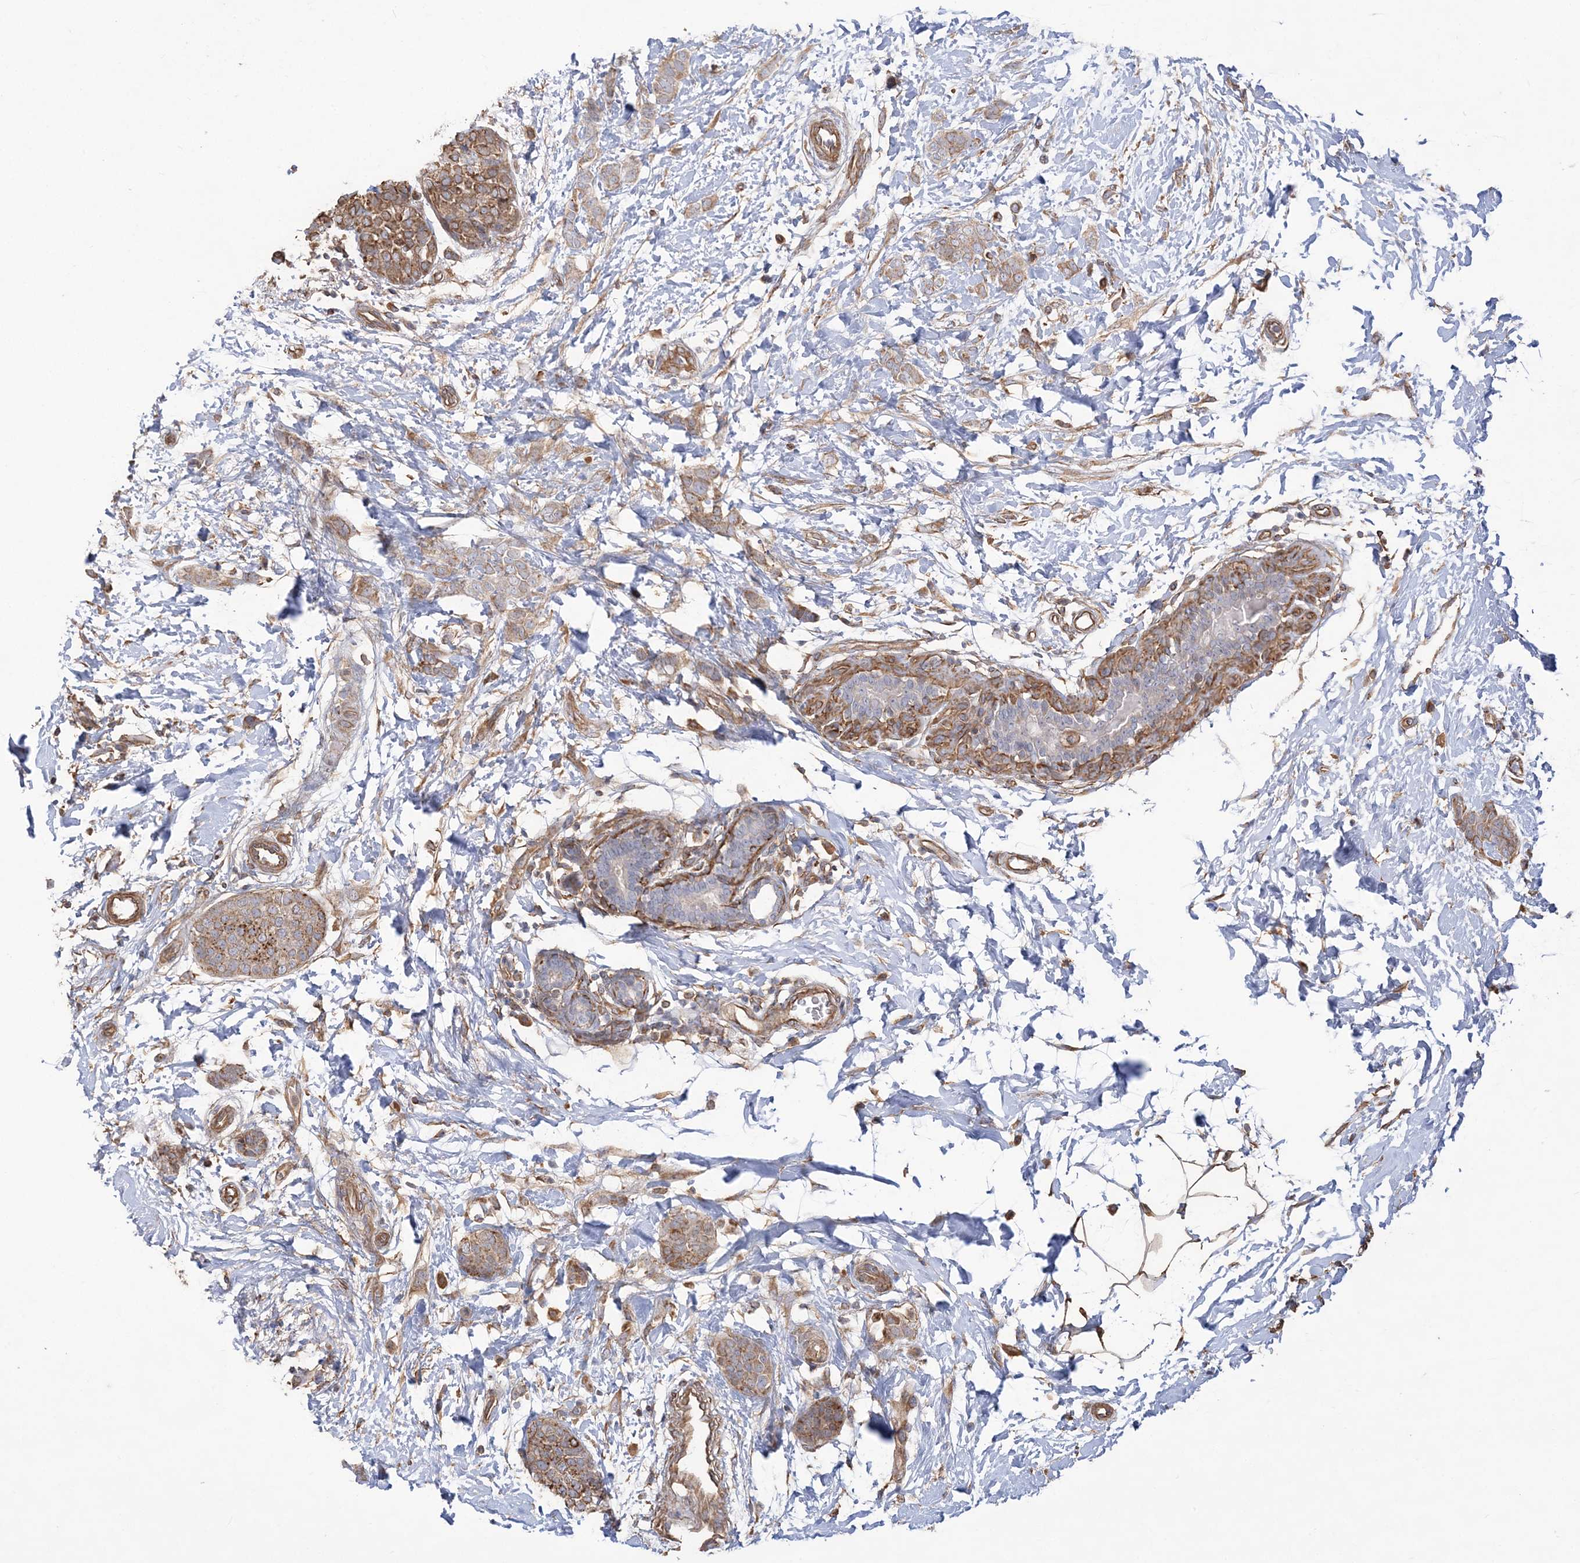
{"staining": {"intensity": "moderate", "quantity": ">75%", "location": "cytoplasmic/membranous"}, "tissue": "breast cancer", "cell_type": "Tumor cells", "image_type": "cancer", "snomed": [{"axis": "morphology", "description": "Lobular carcinoma, in situ"}, {"axis": "morphology", "description": "Lobular carcinoma"}, {"axis": "topography", "description": "Breast"}], "caption": "Lobular carcinoma (breast) stained with DAB (3,3'-diaminobenzidine) immunohistochemistry (IHC) exhibits medium levels of moderate cytoplasmic/membranous expression in approximately >75% of tumor cells. The staining was performed using DAB, with brown indicating positive protein expression. Nuclei are stained blue with hematoxylin.", "gene": "ZNF821", "patient": {"sex": "female", "age": 41}}